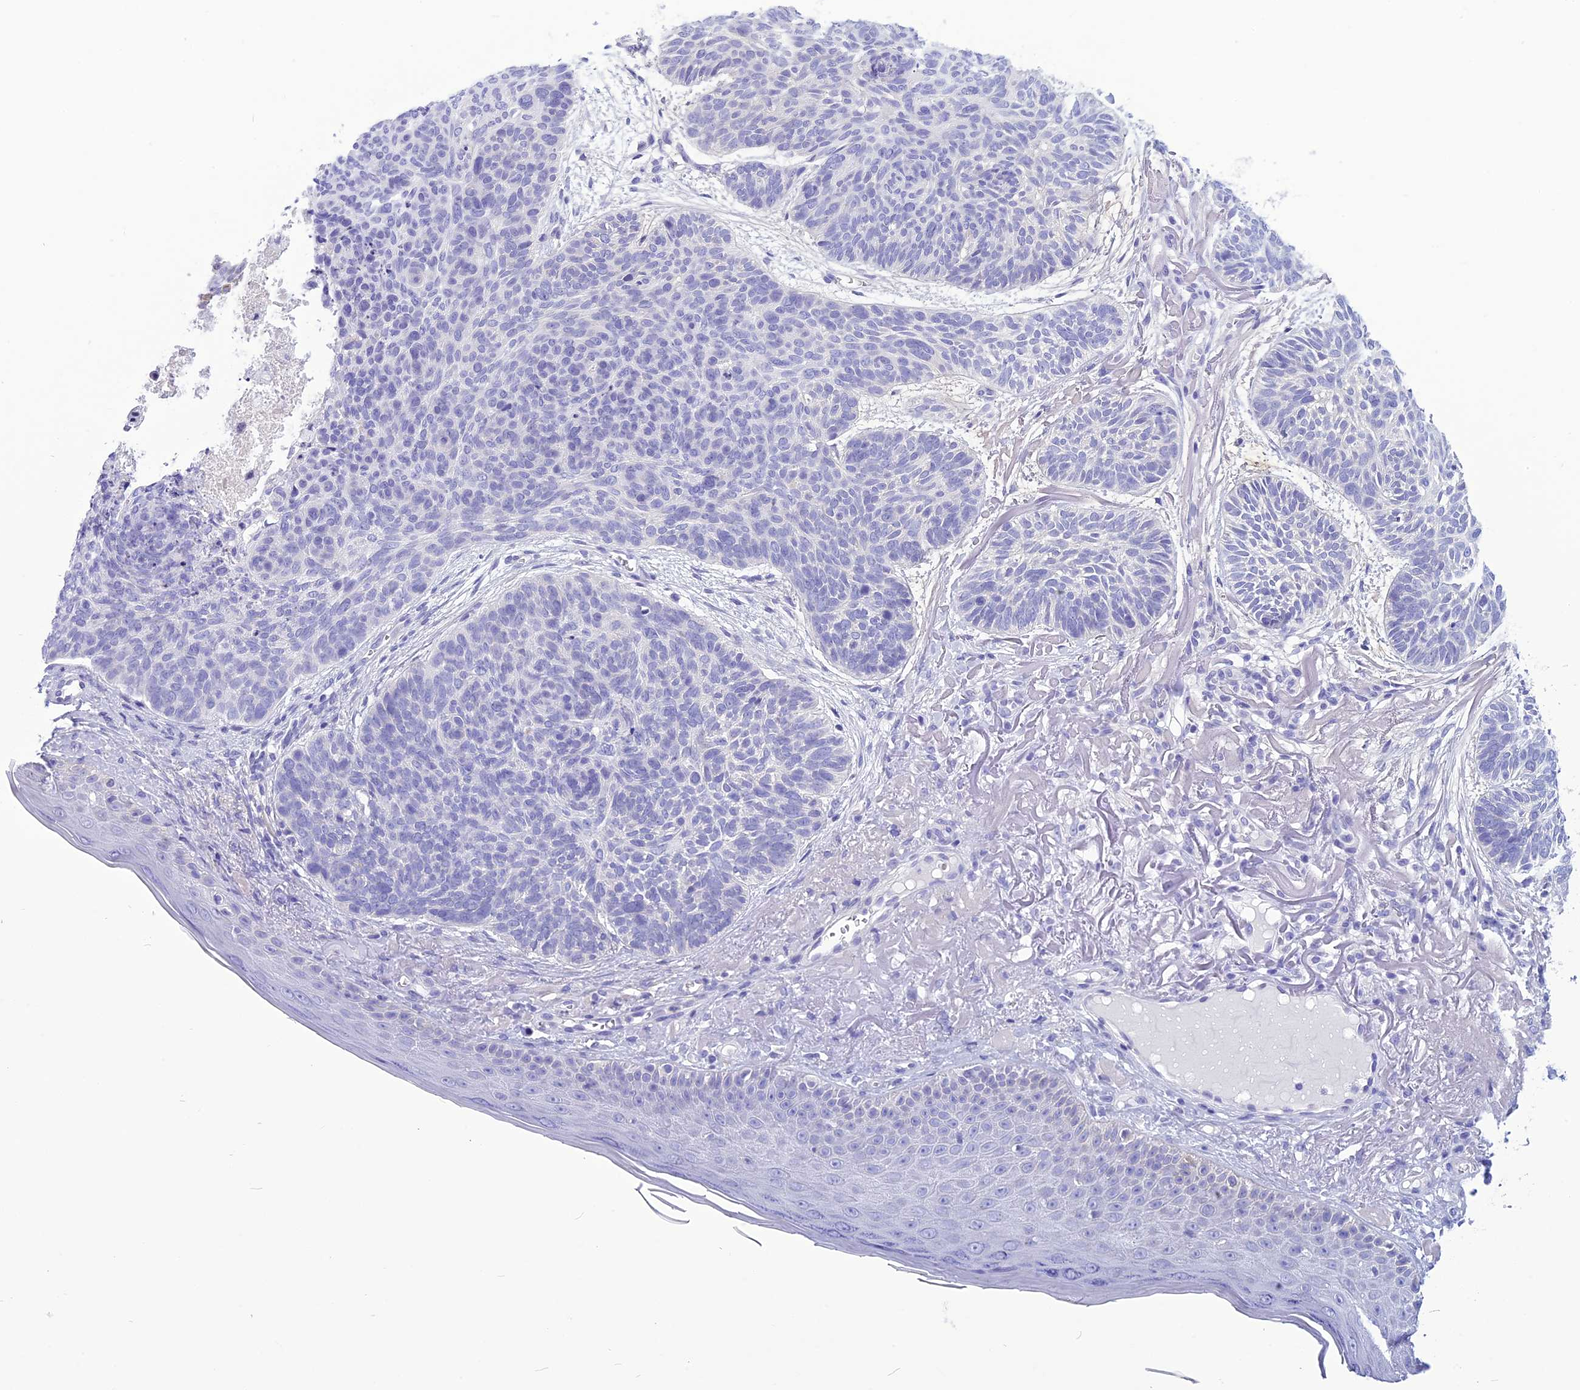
{"staining": {"intensity": "negative", "quantity": "none", "location": "none"}, "tissue": "skin cancer", "cell_type": "Tumor cells", "image_type": "cancer", "snomed": [{"axis": "morphology", "description": "Normal tissue, NOS"}, {"axis": "morphology", "description": "Basal cell carcinoma"}, {"axis": "topography", "description": "Skin"}], "caption": "A high-resolution image shows immunohistochemistry staining of basal cell carcinoma (skin), which displays no significant positivity in tumor cells.", "gene": "BBS2", "patient": {"sex": "male", "age": 66}}